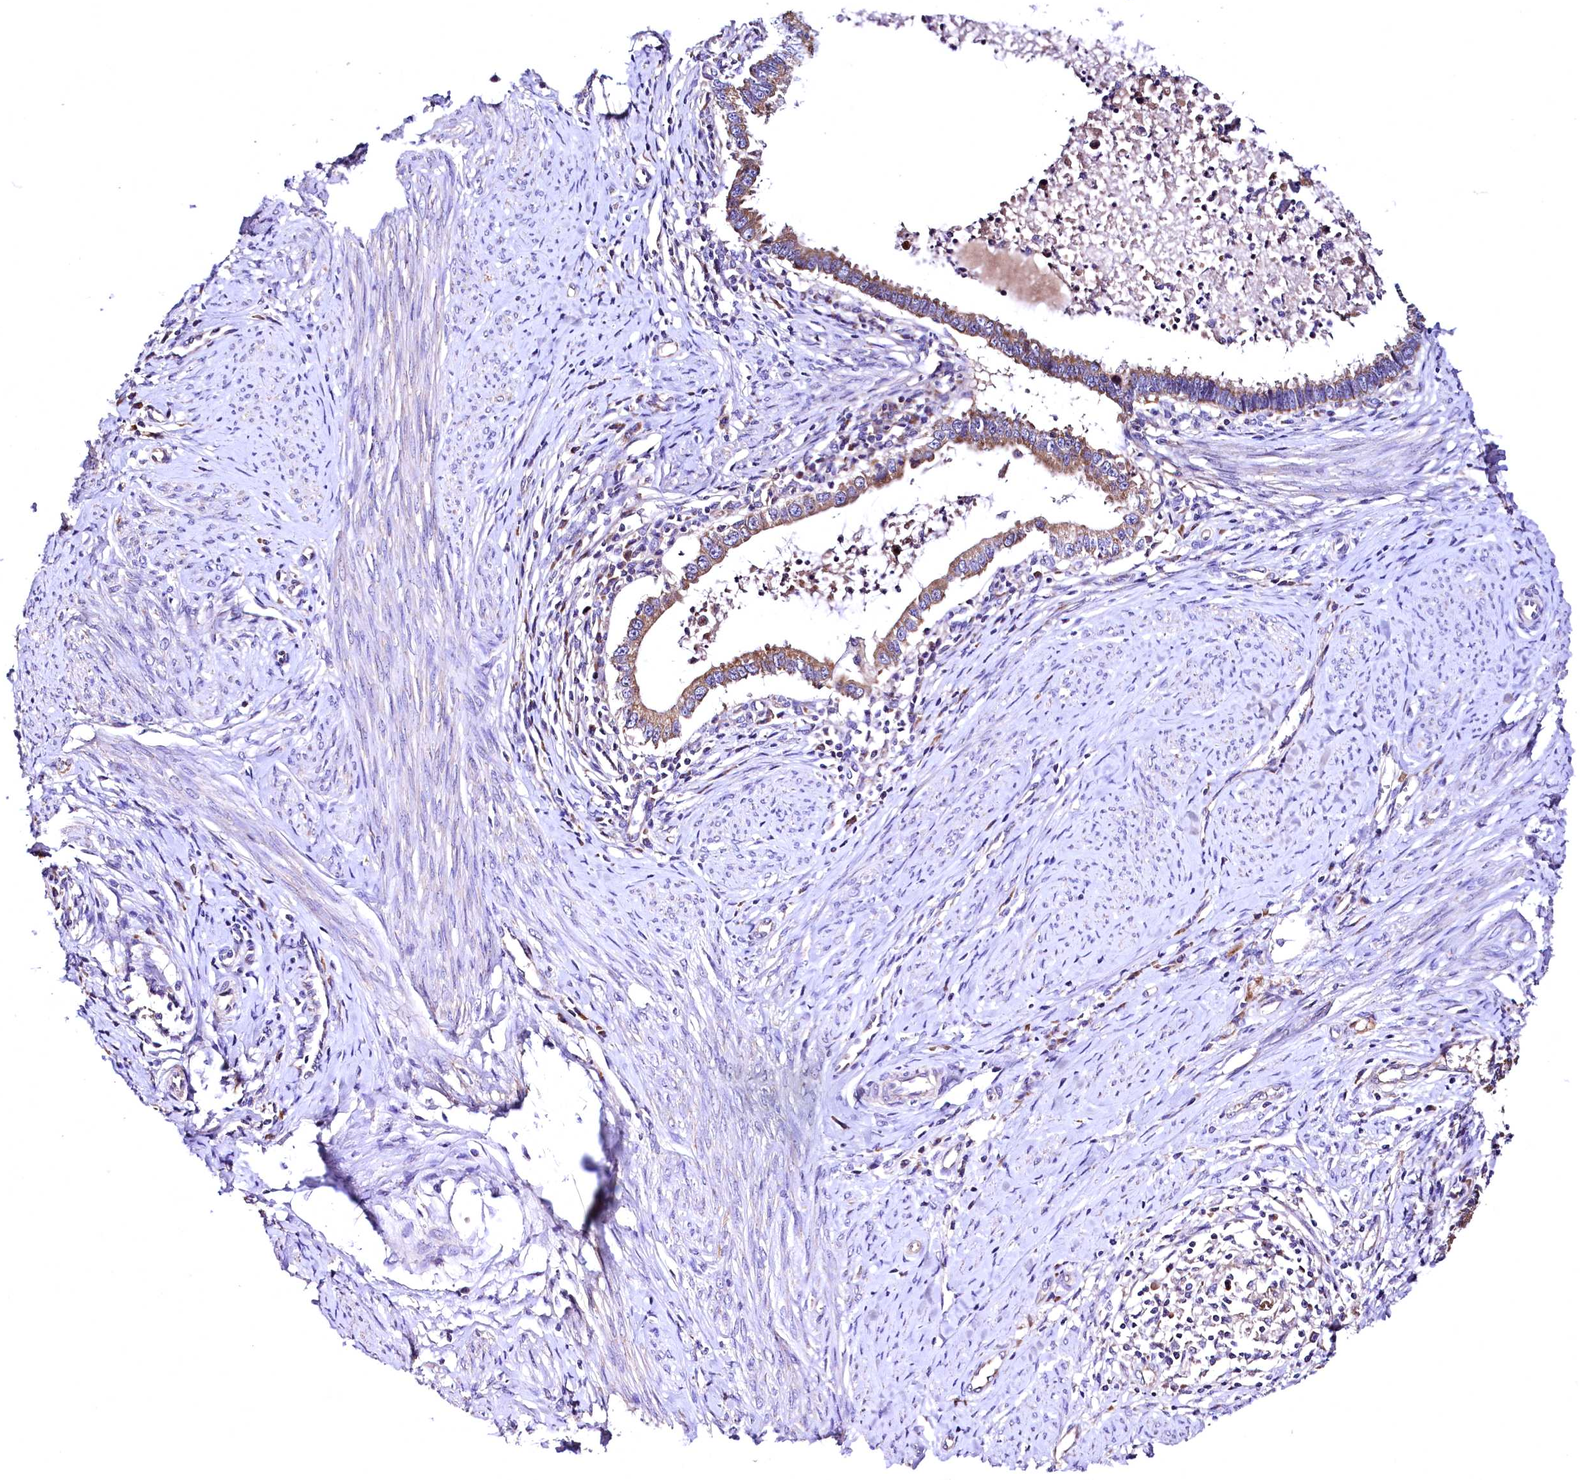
{"staining": {"intensity": "moderate", "quantity": ">75%", "location": "cytoplasmic/membranous"}, "tissue": "cervical cancer", "cell_type": "Tumor cells", "image_type": "cancer", "snomed": [{"axis": "morphology", "description": "Adenocarcinoma, NOS"}, {"axis": "topography", "description": "Cervix"}], "caption": "A high-resolution image shows IHC staining of adenocarcinoma (cervical), which exhibits moderate cytoplasmic/membranous staining in approximately >75% of tumor cells.", "gene": "MRPL57", "patient": {"sex": "female", "age": 36}}